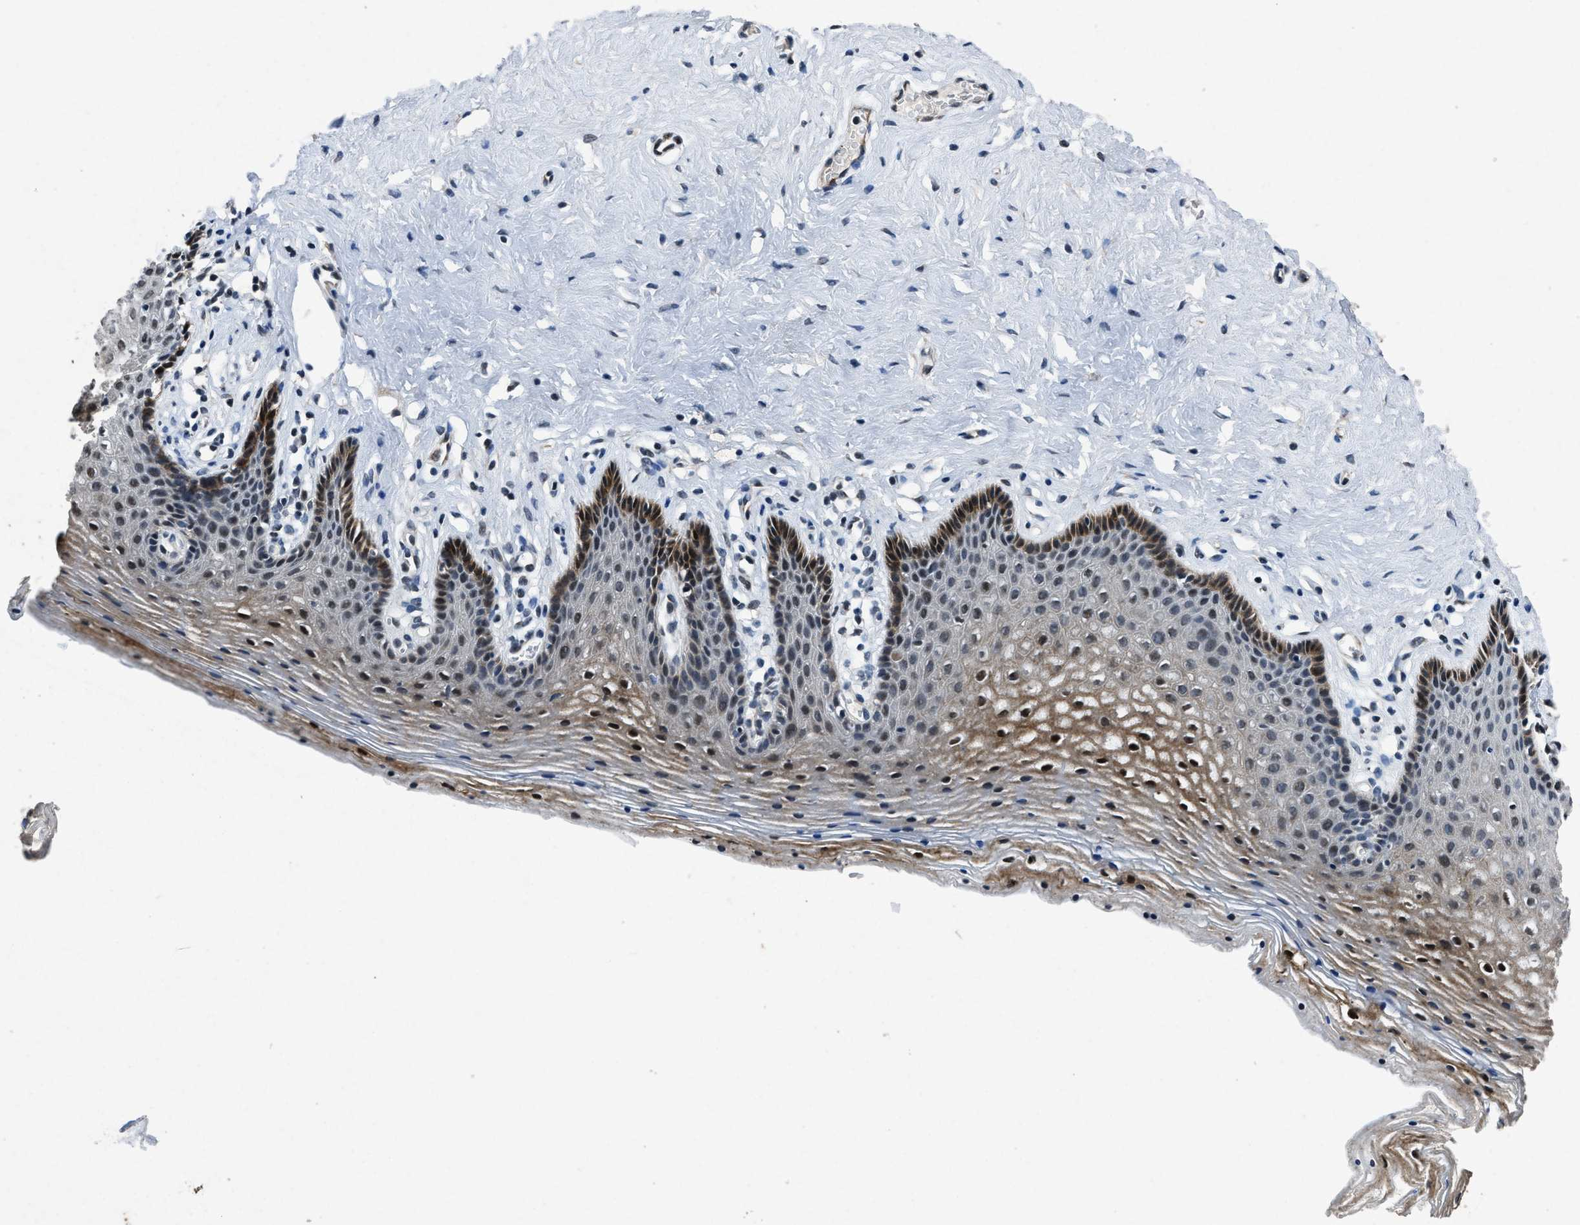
{"staining": {"intensity": "moderate", "quantity": "25%-75%", "location": "cytoplasmic/membranous,nuclear"}, "tissue": "vagina", "cell_type": "Squamous epithelial cells", "image_type": "normal", "snomed": [{"axis": "morphology", "description": "Normal tissue, NOS"}, {"axis": "topography", "description": "Vagina"}], "caption": "Vagina stained with a brown dye displays moderate cytoplasmic/membranous,nuclear positive positivity in approximately 25%-75% of squamous epithelial cells.", "gene": "PHLDA1", "patient": {"sex": "female", "age": 32}}